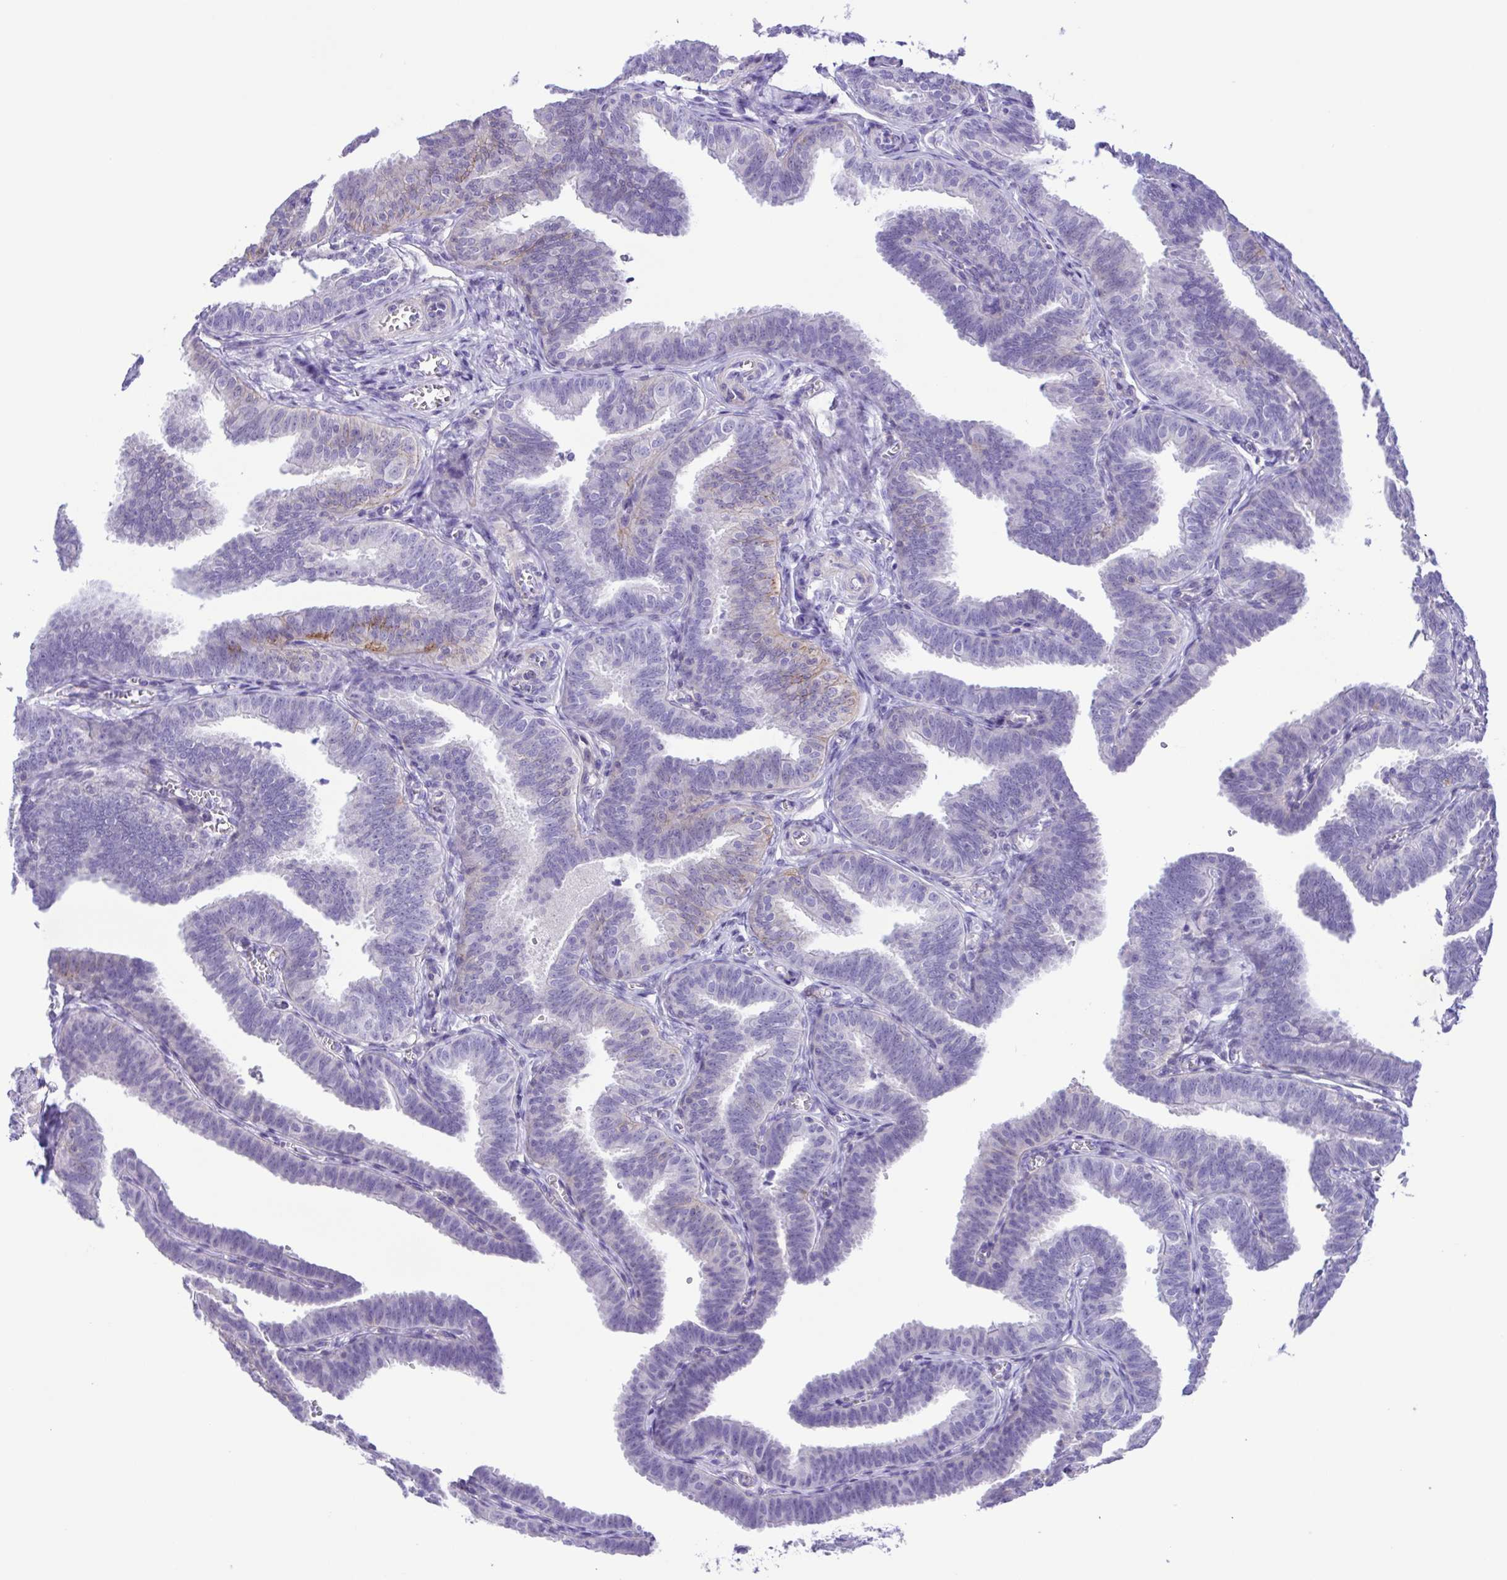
{"staining": {"intensity": "moderate", "quantity": "<25%", "location": "cytoplasmic/membranous"}, "tissue": "fallopian tube", "cell_type": "Glandular cells", "image_type": "normal", "snomed": [{"axis": "morphology", "description": "Normal tissue, NOS"}, {"axis": "topography", "description": "Fallopian tube"}], "caption": "The micrograph reveals a brown stain indicating the presence of a protein in the cytoplasmic/membranous of glandular cells in fallopian tube. (brown staining indicates protein expression, while blue staining denotes nuclei).", "gene": "ISM2", "patient": {"sex": "female", "age": 25}}